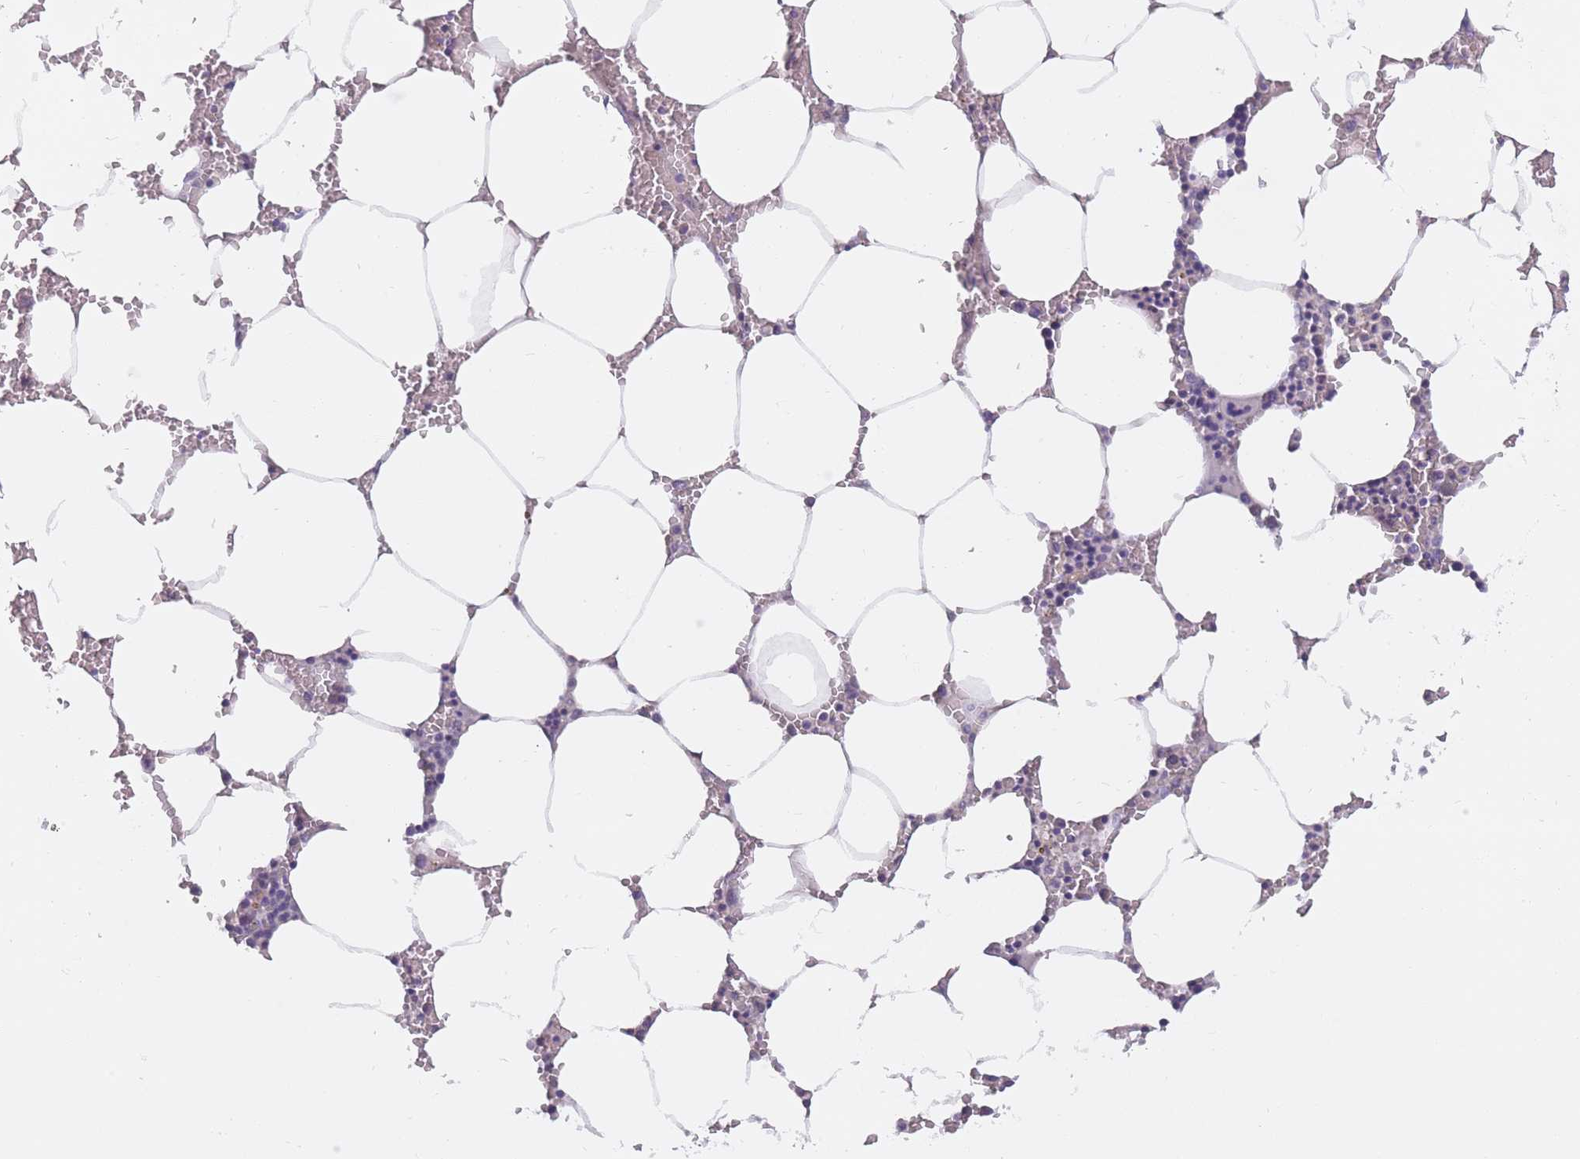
{"staining": {"intensity": "negative", "quantity": "none", "location": "none"}, "tissue": "bone marrow", "cell_type": "Hematopoietic cells", "image_type": "normal", "snomed": [{"axis": "morphology", "description": "Normal tissue, NOS"}, {"axis": "topography", "description": "Bone marrow"}], "caption": "Hematopoietic cells show no significant positivity in normal bone marrow. (DAB IHC, high magnification).", "gene": "FAM83F", "patient": {"sex": "male", "age": 70}}